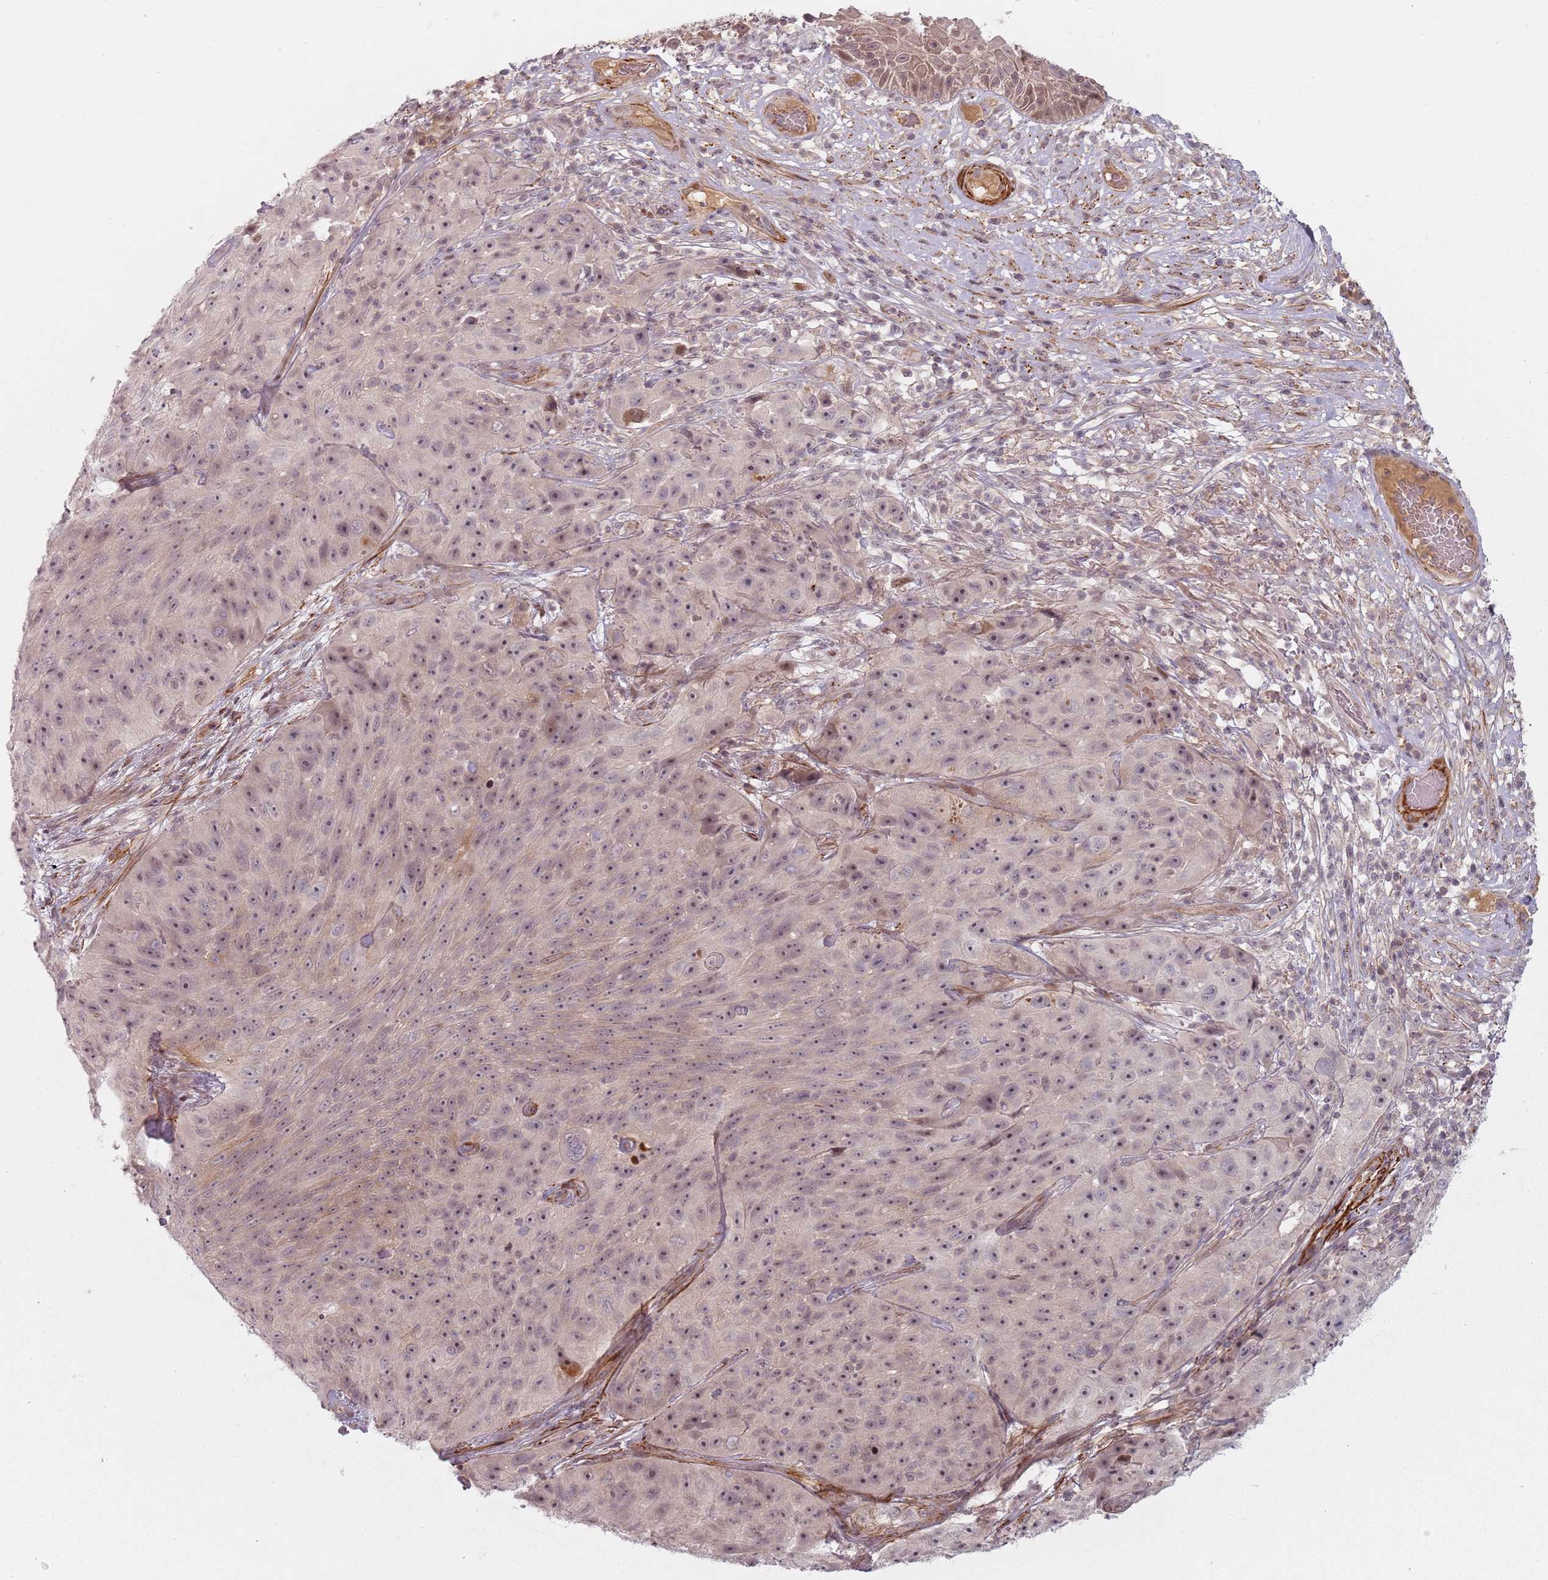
{"staining": {"intensity": "weak", "quantity": "<25%", "location": "nuclear"}, "tissue": "skin cancer", "cell_type": "Tumor cells", "image_type": "cancer", "snomed": [{"axis": "morphology", "description": "Squamous cell carcinoma, NOS"}, {"axis": "topography", "description": "Skin"}], "caption": "An immunohistochemistry image of skin cancer is shown. There is no staining in tumor cells of skin cancer.", "gene": "RPS6KA2", "patient": {"sex": "female", "age": 87}}